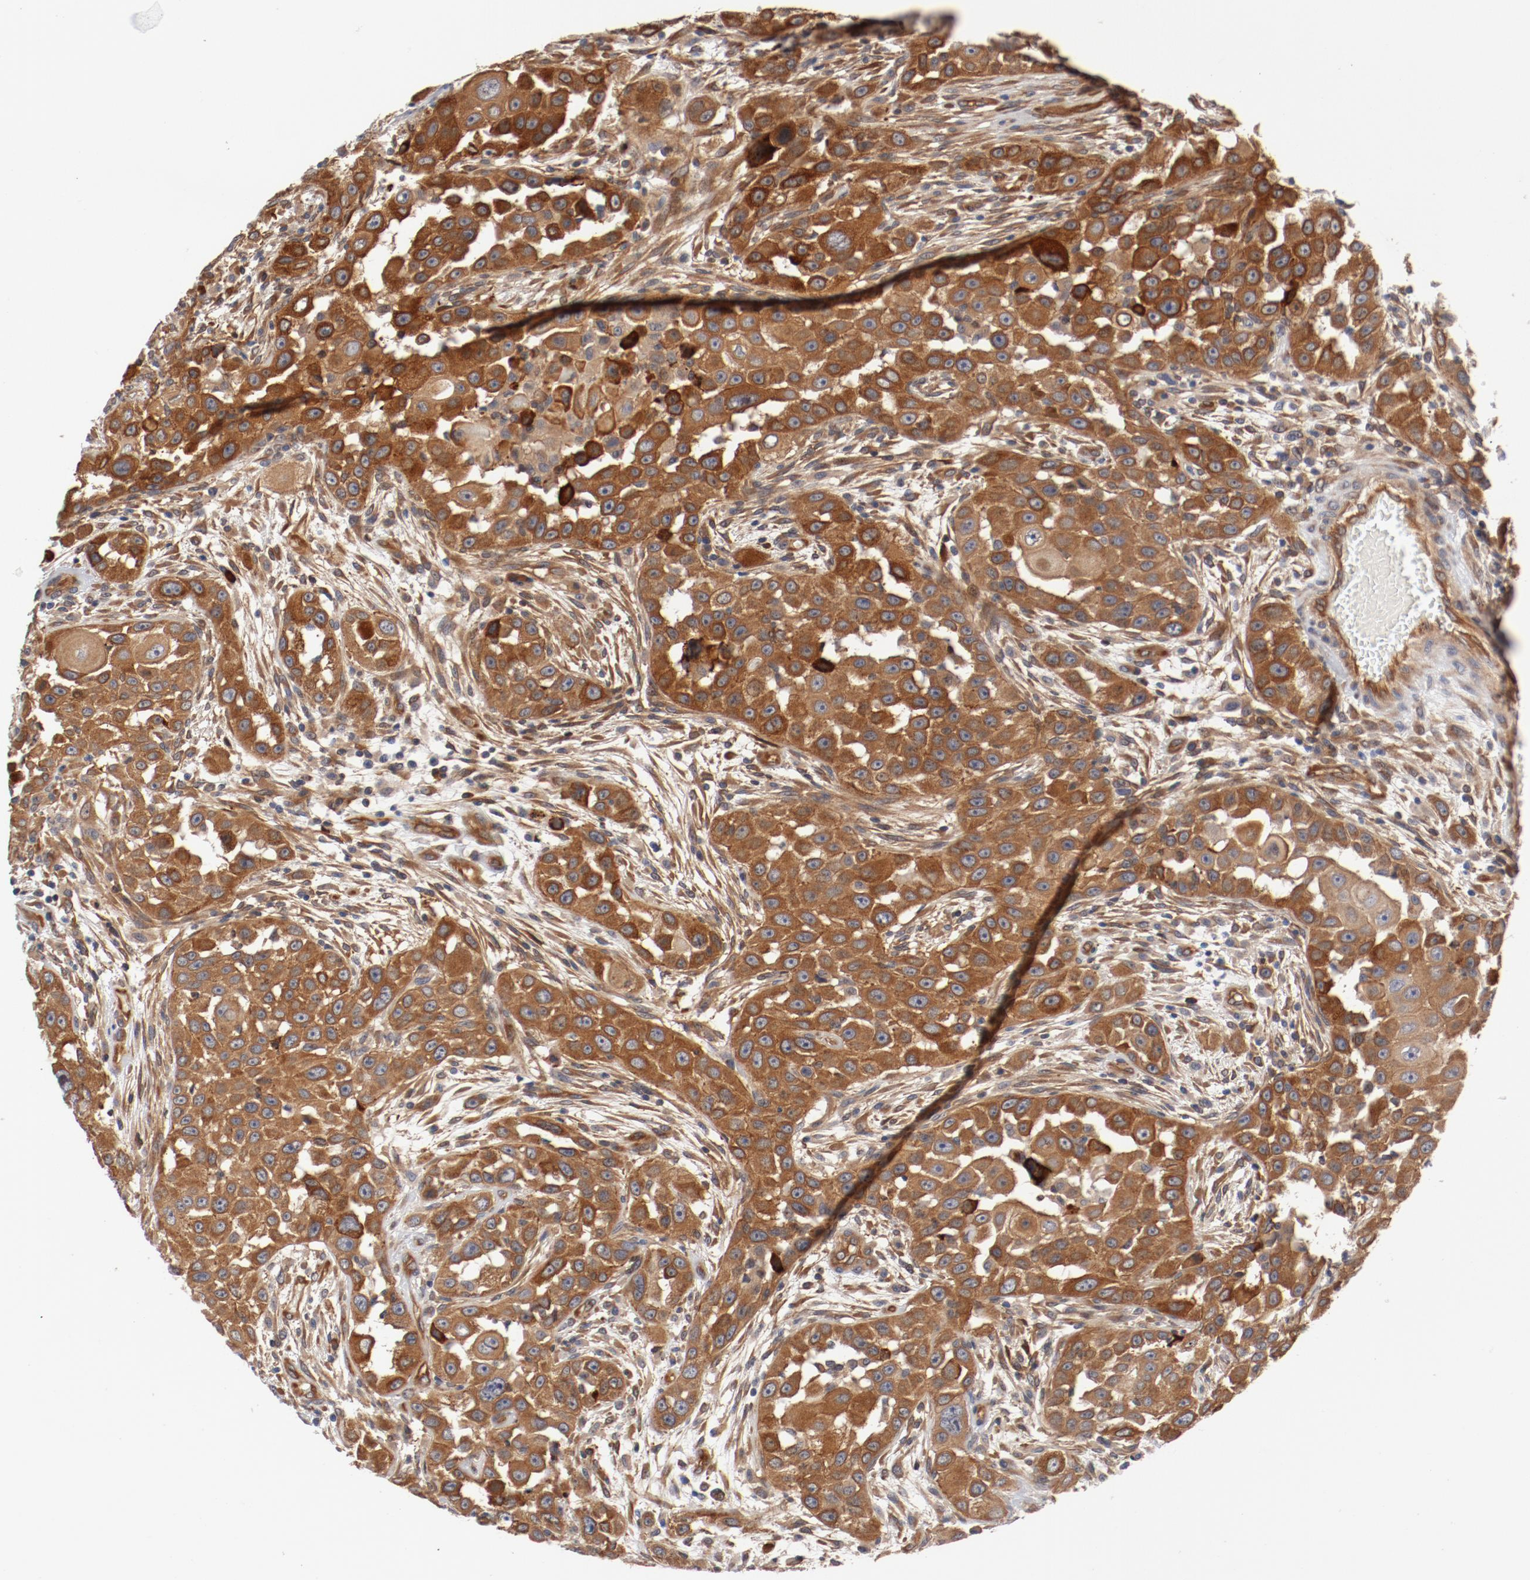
{"staining": {"intensity": "moderate", "quantity": ">75%", "location": "cytoplasmic/membranous"}, "tissue": "head and neck cancer", "cell_type": "Tumor cells", "image_type": "cancer", "snomed": [{"axis": "morphology", "description": "Carcinoma, NOS"}, {"axis": "topography", "description": "Head-Neck"}], "caption": "The micrograph displays staining of head and neck cancer (carcinoma), revealing moderate cytoplasmic/membranous protein staining (brown color) within tumor cells.", "gene": "PITPNM2", "patient": {"sex": "male", "age": 87}}